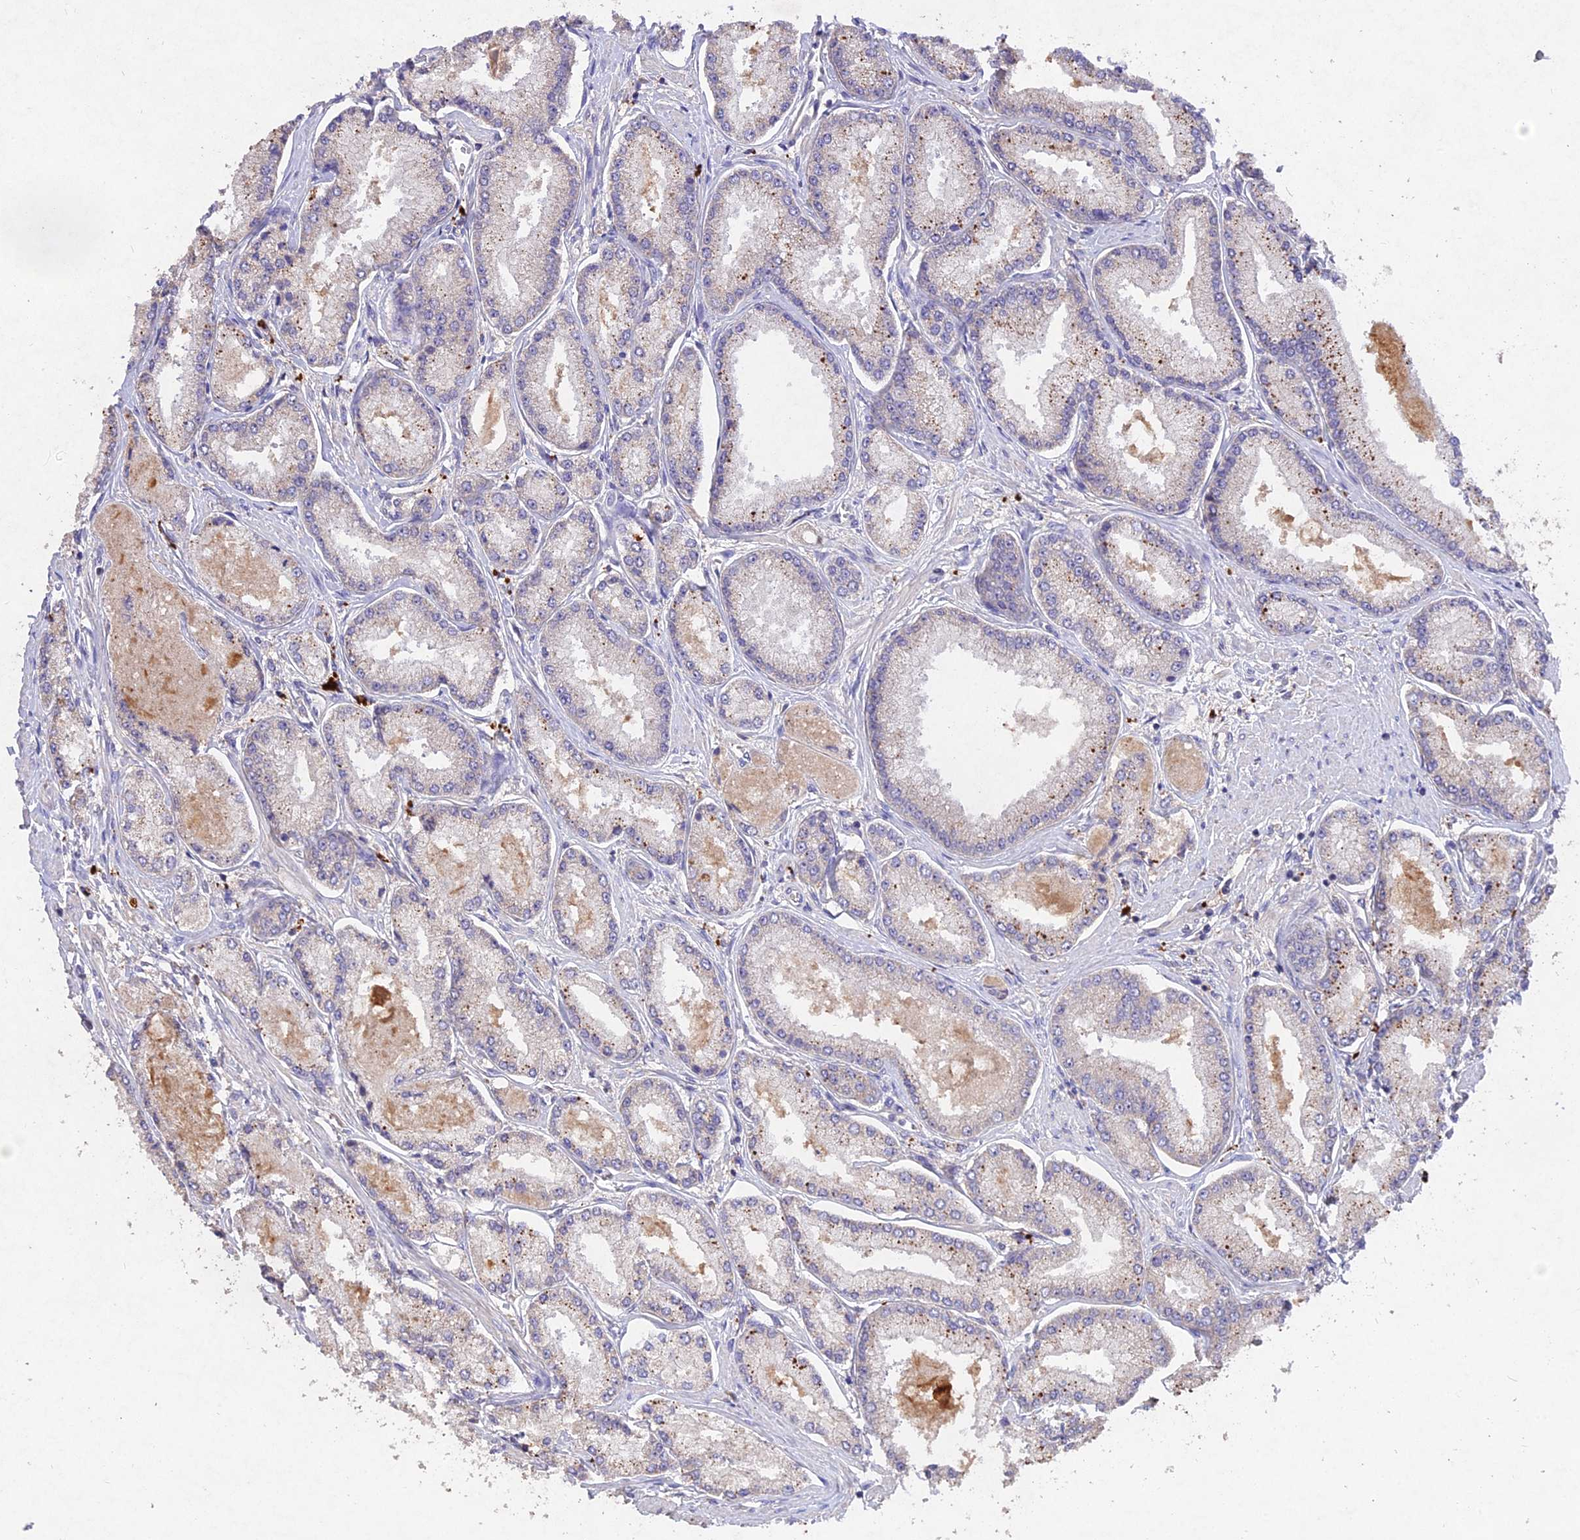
{"staining": {"intensity": "negative", "quantity": "none", "location": "none"}, "tissue": "prostate cancer", "cell_type": "Tumor cells", "image_type": "cancer", "snomed": [{"axis": "morphology", "description": "Adenocarcinoma, Low grade"}, {"axis": "topography", "description": "Prostate"}], "caption": "A histopathology image of prostate cancer stained for a protein exhibits no brown staining in tumor cells.", "gene": "SLC26A4", "patient": {"sex": "male", "age": 74}}